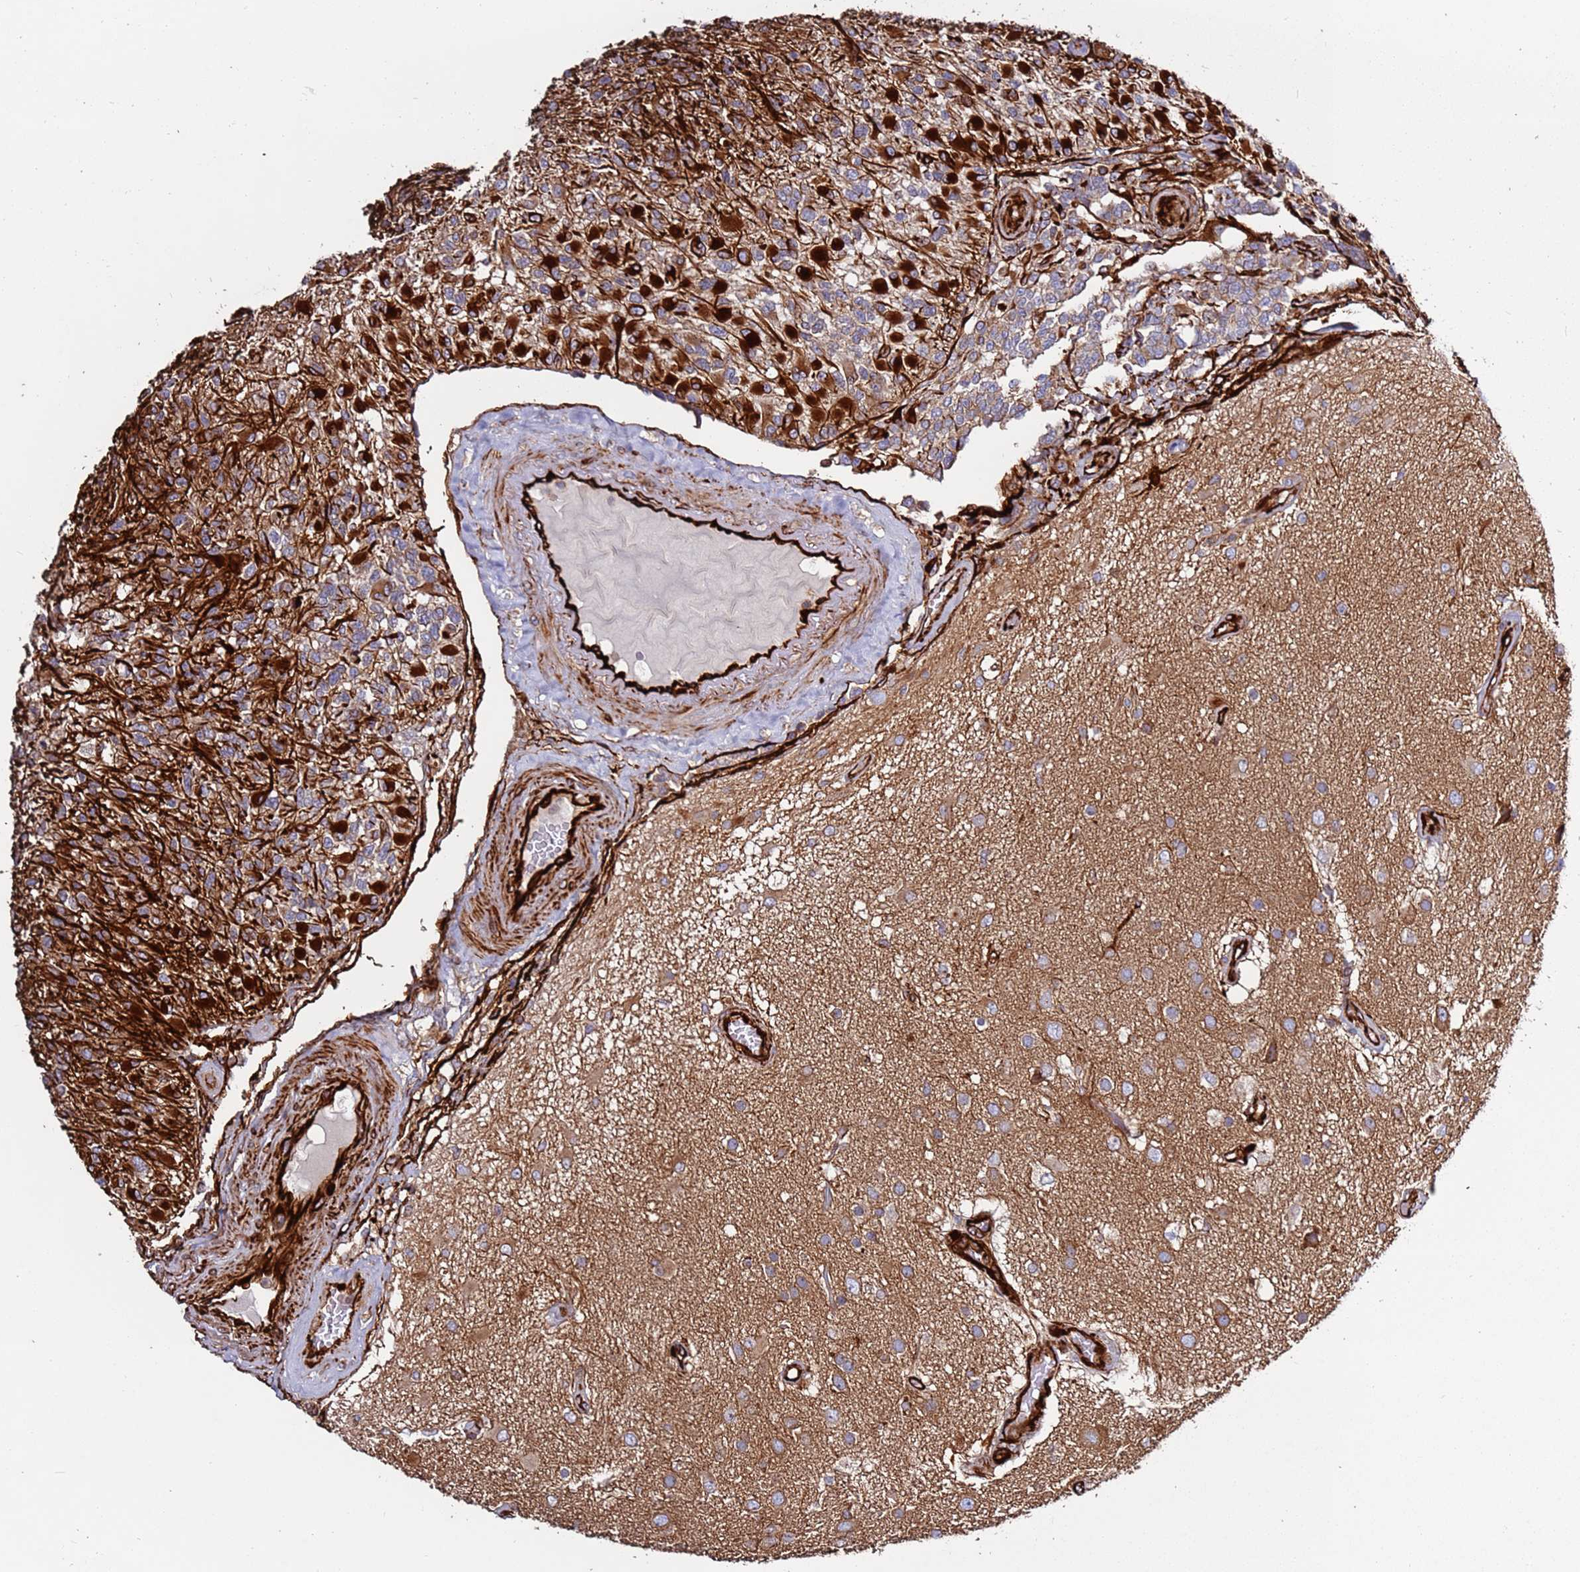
{"staining": {"intensity": "strong", "quantity": "25%-75%", "location": "cytoplasmic/membranous"}, "tissue": "glioma", "cell_type": "Tumor cells", "image_type": "cancer", "snomed": [{"axis": "morphology", "description": "Glioma, malignant, High grade"}, {"axis": "morphology", "description": "Glioblastoma, NOS"}, {"axis": "topography", "description": "Brain"}], "caption": "Glioma stained with immunohistochemistry (IHC) shows strong cytoplasmic/membranous positivity in about 25%-75% of tumor cells. The staining was performed using DAB (3,3'-diaminobenzidine) to visualize the protein expression in brown, while the nuclei were stained in blue with hematoxylin (Magnification: 20x).", "gene": "MRGPRE", "patient": {"sex": "male", "age": 60}}